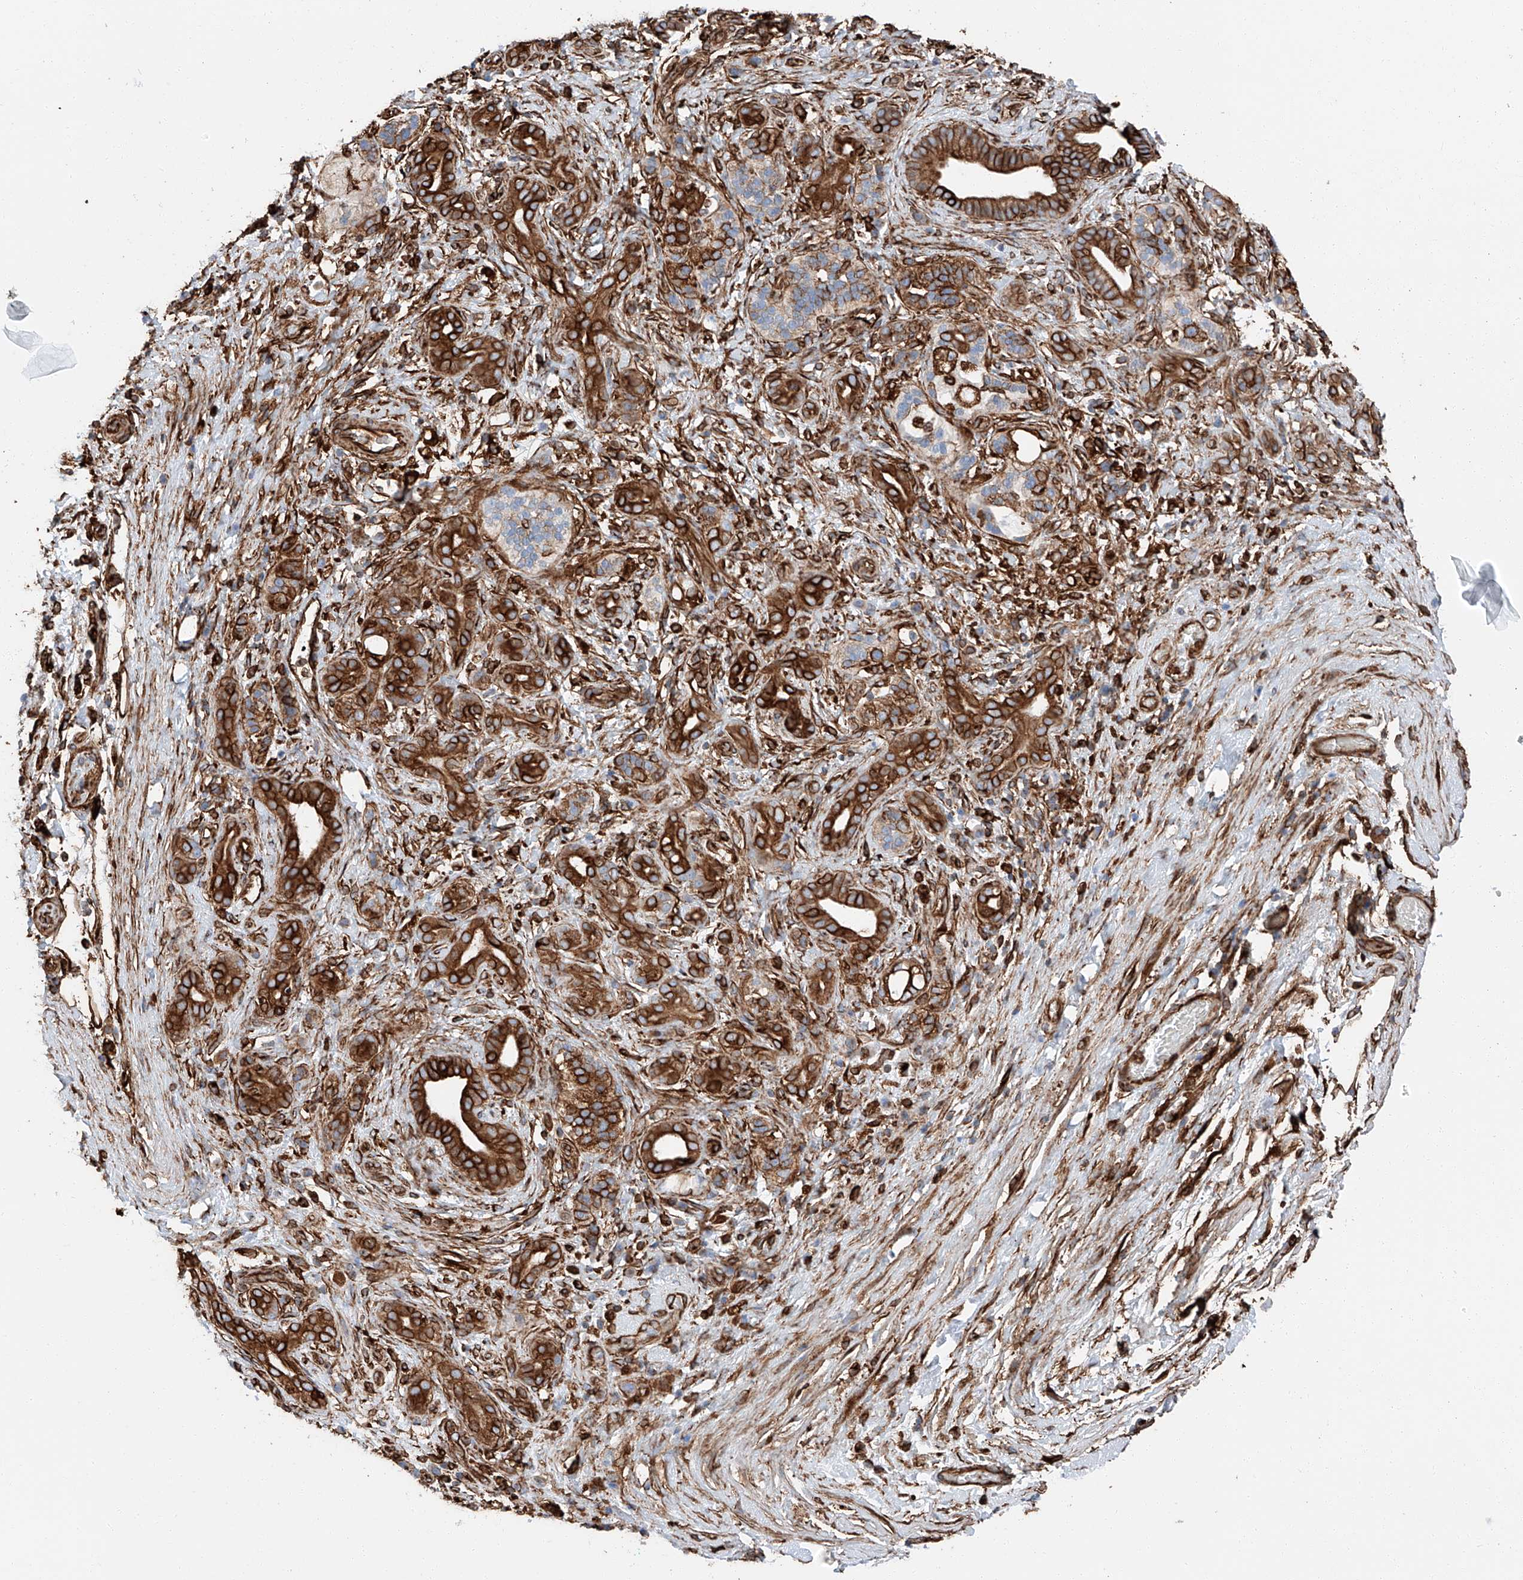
{"staining": {"intensity": "strong", "quantity": ">75%", "location": "cytoplasmic/membranous"}, "tissue": "pancreatic cancer", "cell_type": "Tumor cells", "image_type": "cancer", "snomed": [{"axis": "morphology", "description": "Adenocarcinoma, NOS"}, {"axis": "topography", "description": "Pancreas"}], "caption": "DAB (3,3'-diaminobenzidine) immunohistochemical staining of pancreatic cancer reveals strong cytoplasmic/membranous protein expression in approximately >75% of tumor cells.", "gene": "ZNF804A", "patient": {"sex": "male", "age": 78}}